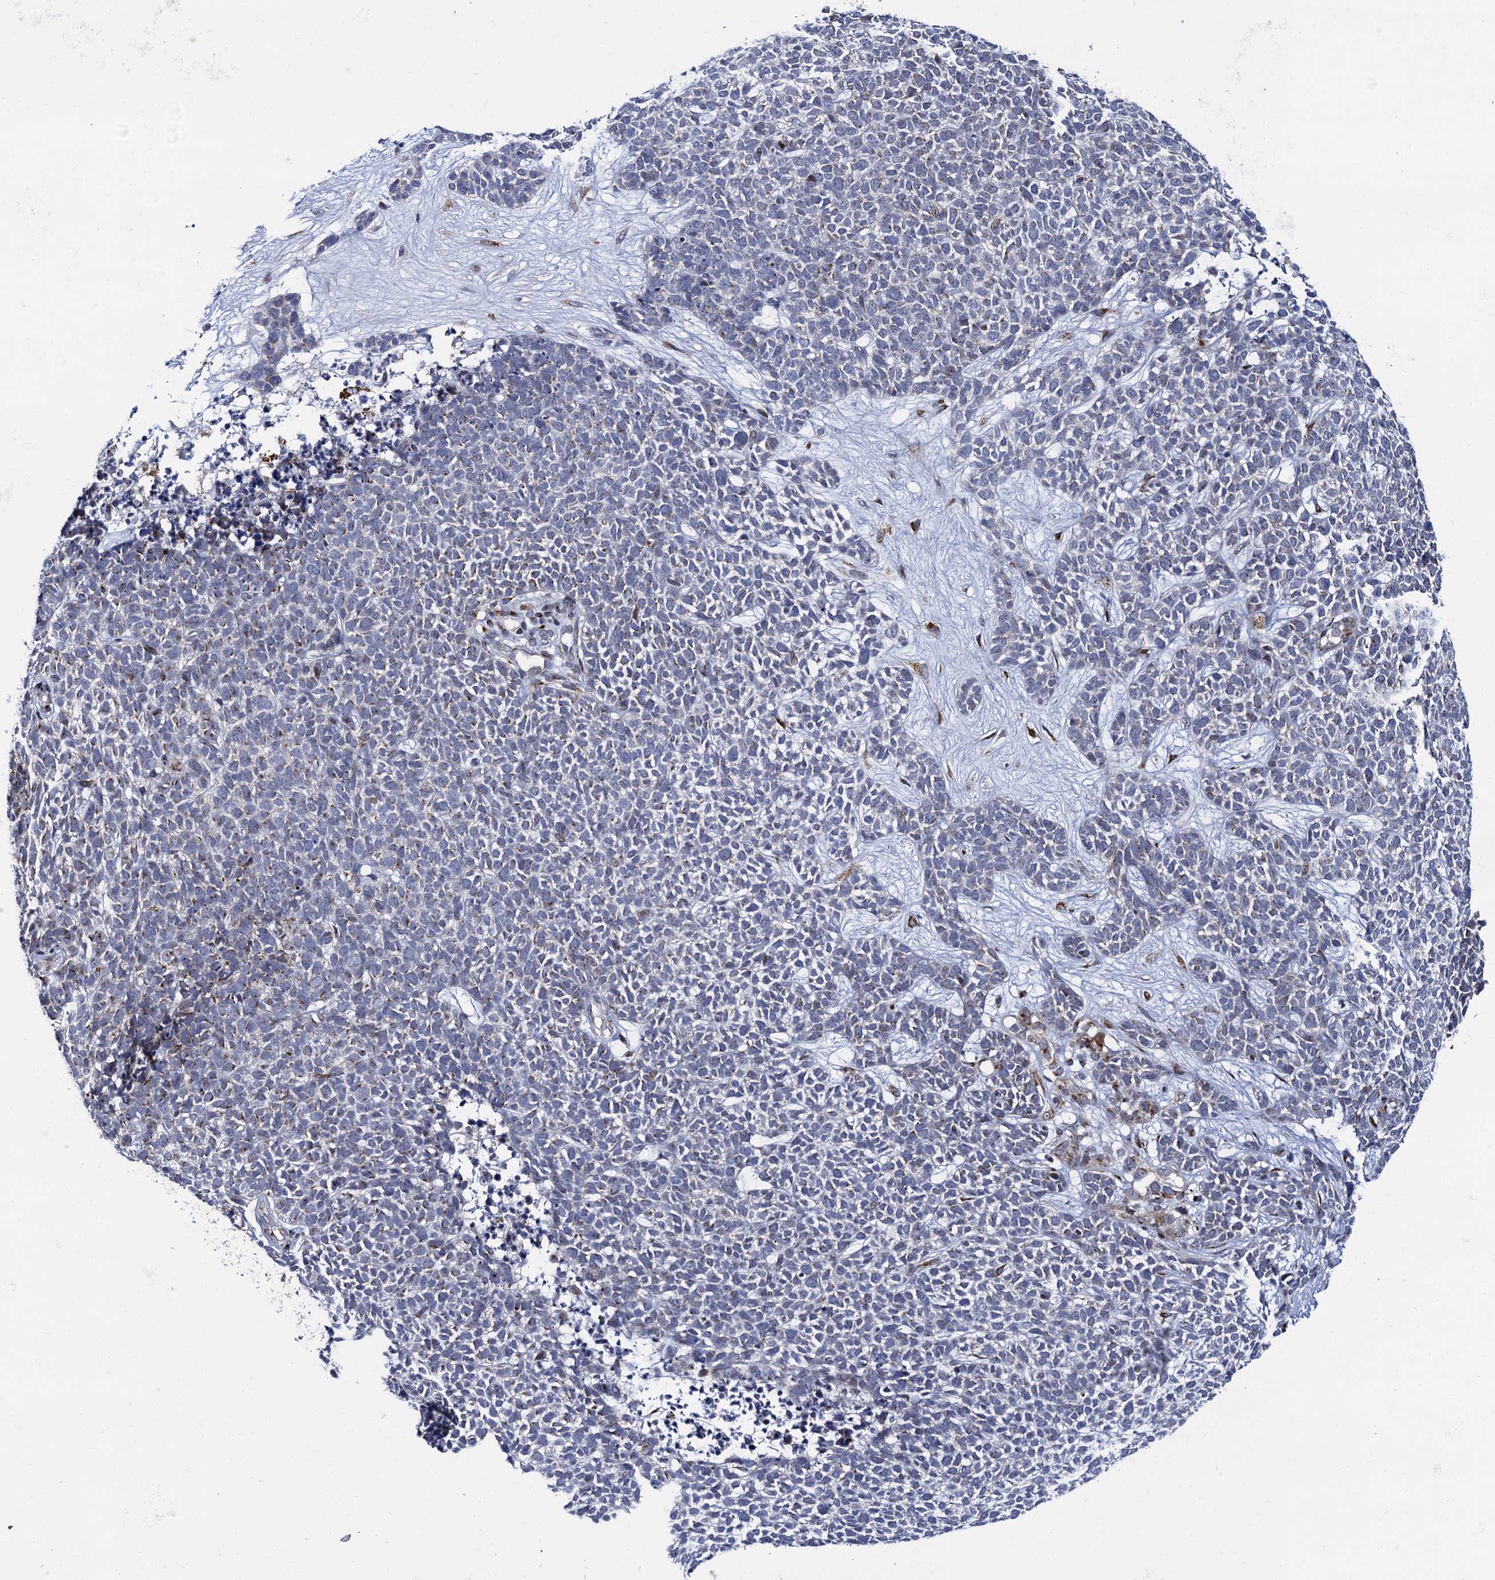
{"staining": {"intensity": "weak", "quantity": "<25%", "location": "cytoplasmic/membranous"}, "tissue": "skin cancer", "cell_type": "Tumor cells", "image_type": "cancer", "snomed": [{"axis": "morphology", "description": "Basal cell carcinoma"}, {"axis": "topography", "description": "Skin"}], "caption": "An image of human skin cancer (basal cell carcinoma) is negative for staining in tumor cells.", "gene": "THAP2", "patient": {"sex": "female", "age": 84}}